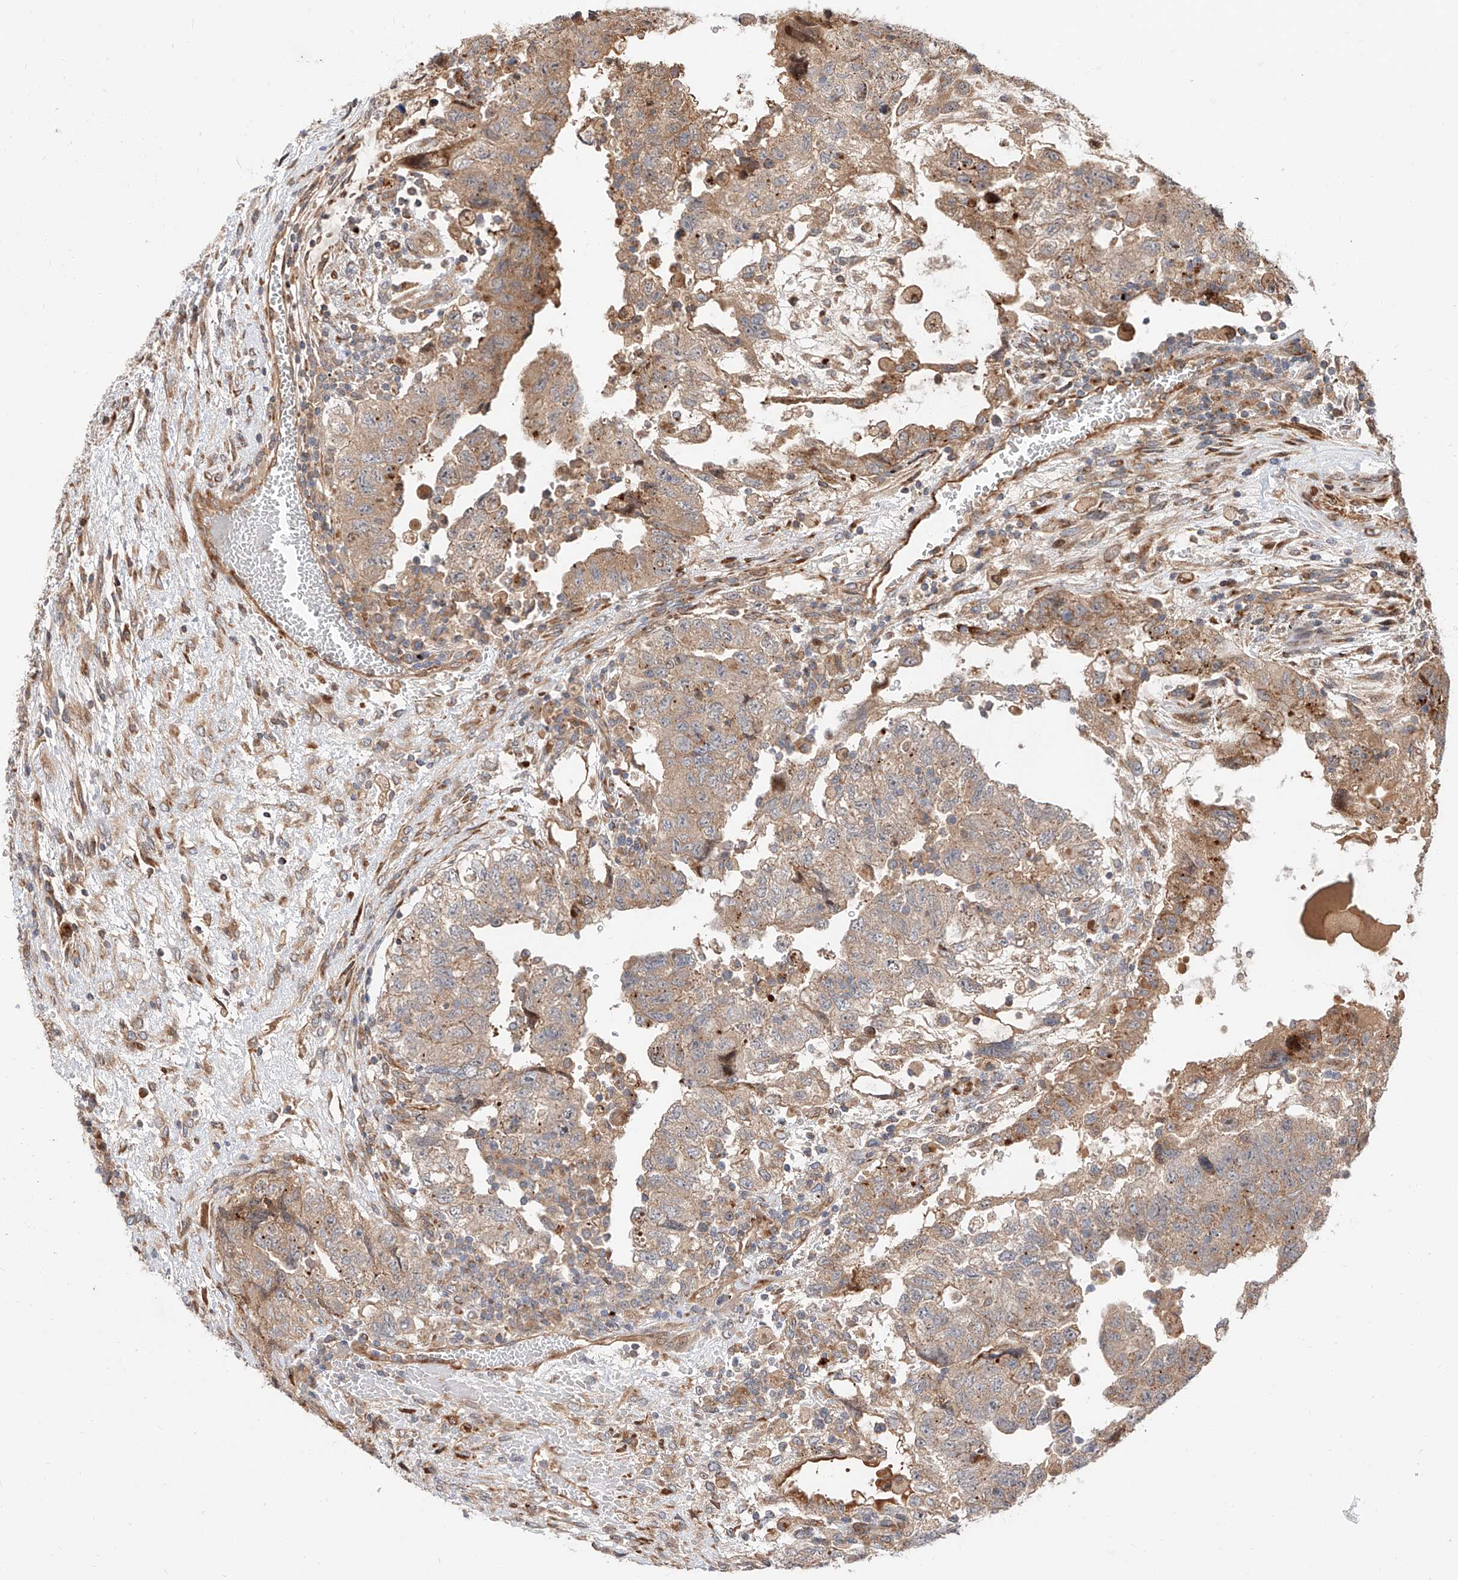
{"staining": {"intensity": "moderate", "quantity": "25%-75%", "location": "cytoplasmic/membranous"}, "tissue": "testis cancer", "cell_type": "Tumor cells", "image_type": "cancer", "snomed": [{"axis": "morphology", "description": "Carcinoma, Embryonal, NOS"}, {"axis": "topography", "description": "Testis"}], "caption": "A photomicrograph of human testis cancer (embryonal carcinoma) stained for a protein exhibits moderate cytoplasmic/membranous brown staining in tumor cells.", "gene": "DIRAS3", "patient": {"sex": "male", "age": 36}}